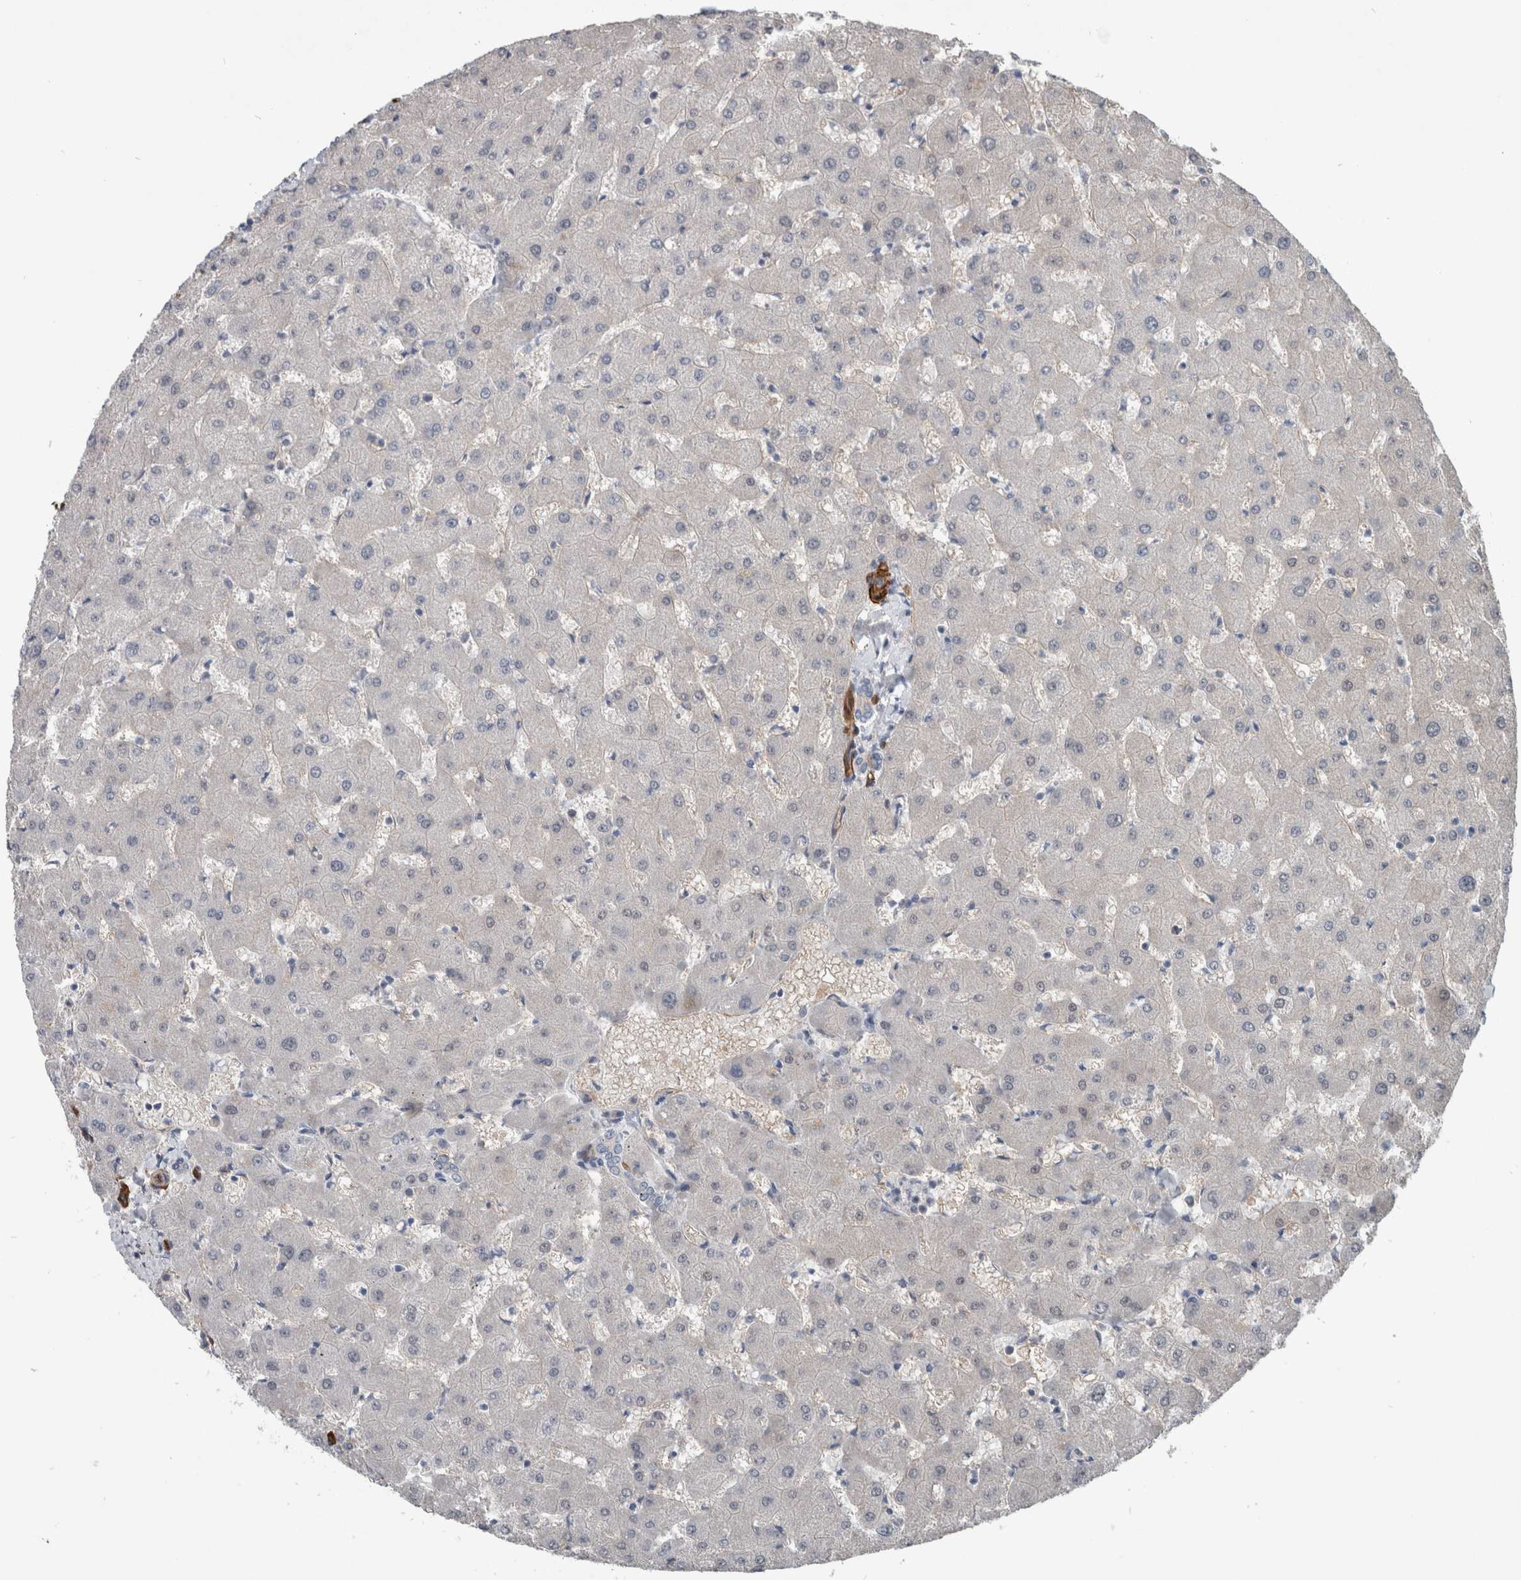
{"staining": {"intensity": "moderate", "quantity": "<25%", "location": "cytoplasmic/membranous"}, "tissue": "liver", "cell_type": "Cholangiocytes", "image_type": "normal", "snomed": [{"axis": "morphology", "description": "Normal tissue, NOS"}, {"axis": "topography", "description": "Liver"}], "caption": "Immunohistochemical staining of normal human liver demonstrates moderate cytoplasmic/membranous protein positivity in approximately <25% of cholangiocytes.", "gene": "BCAM", "patient": {"sex": "female", "age": 63}}